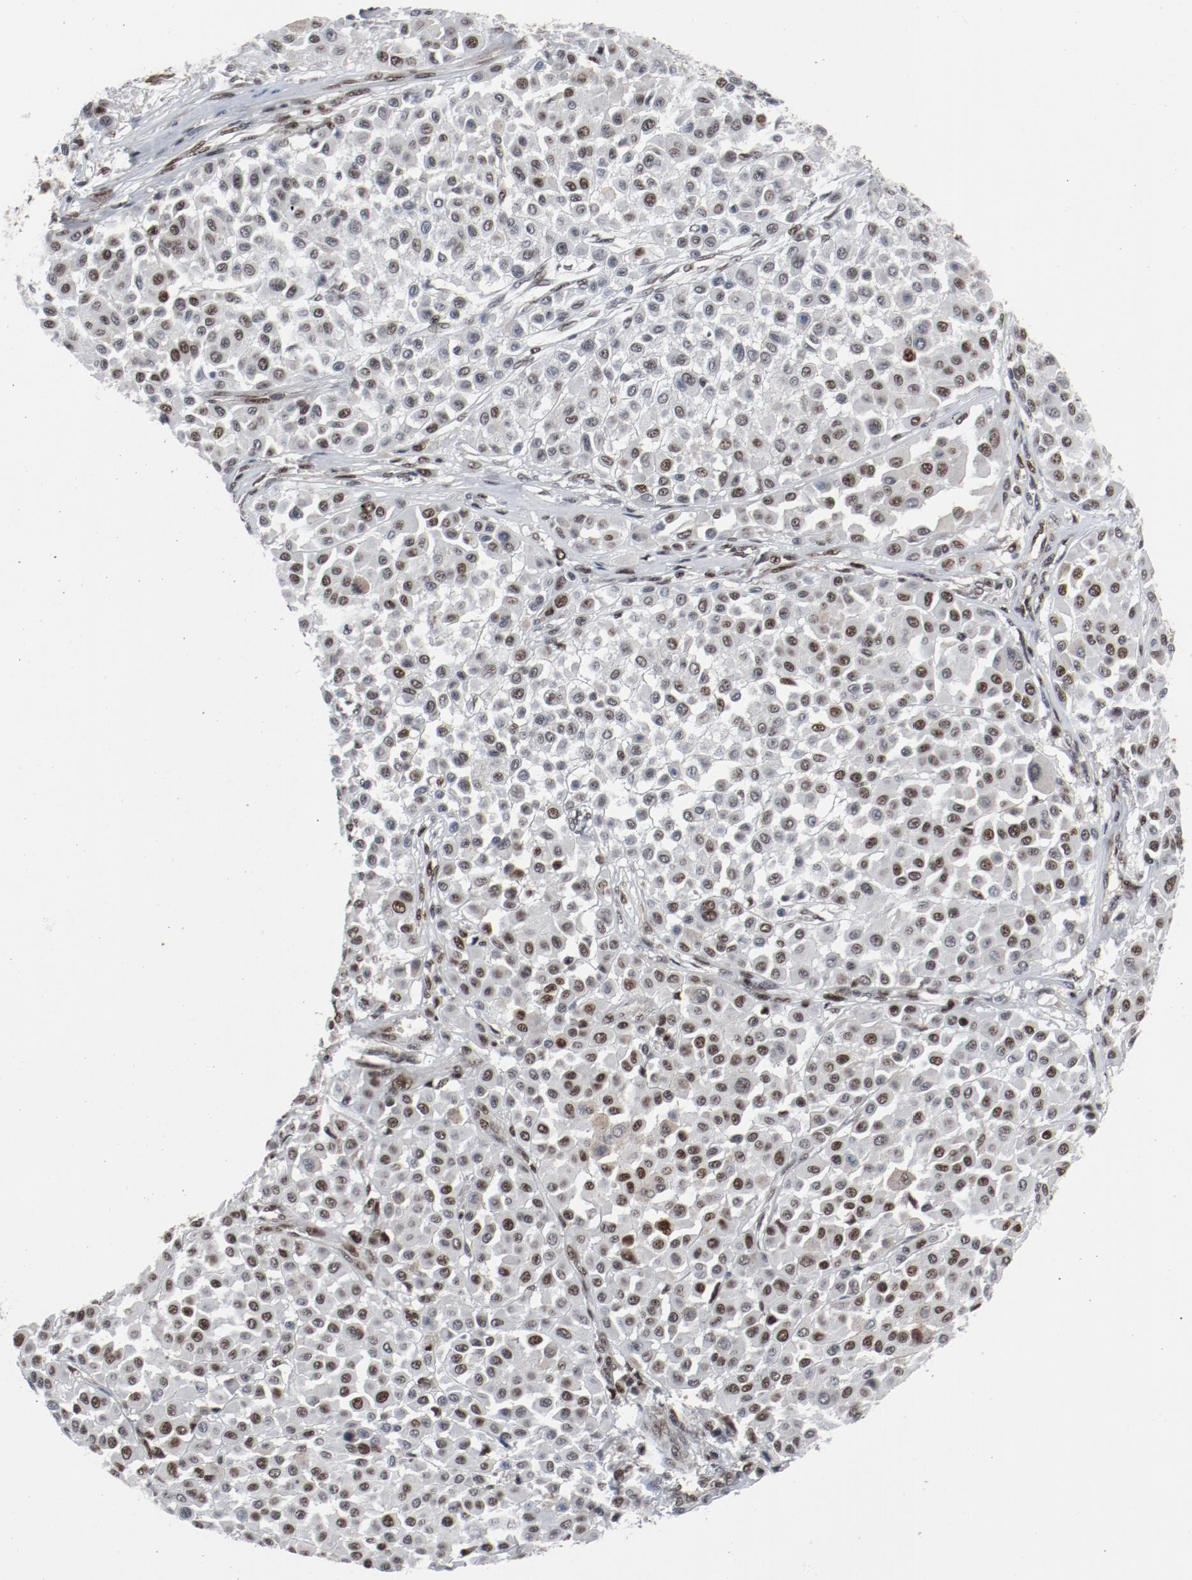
{"staining": {"intensity": "moderate", "quantity": "25%-75%", "location": "nuclear"}, "tissue": "melanoma", "cell_type": "Tumor cells", "image_type": "cancer", "snomed": [{"axis": "morphology", "description": "Malignant melanoma, Metastatic site"}, {"axis": "topography", "description": "Soft tissue"}], "caption": "A high-resolution image shows immunohistochemistry staining of melanoma, which displays moderate nuclear expression in approximately 25%-75% of tumor cells.", "gene": "JMJD6", "patient": {"sex": "male", "age": 41}}